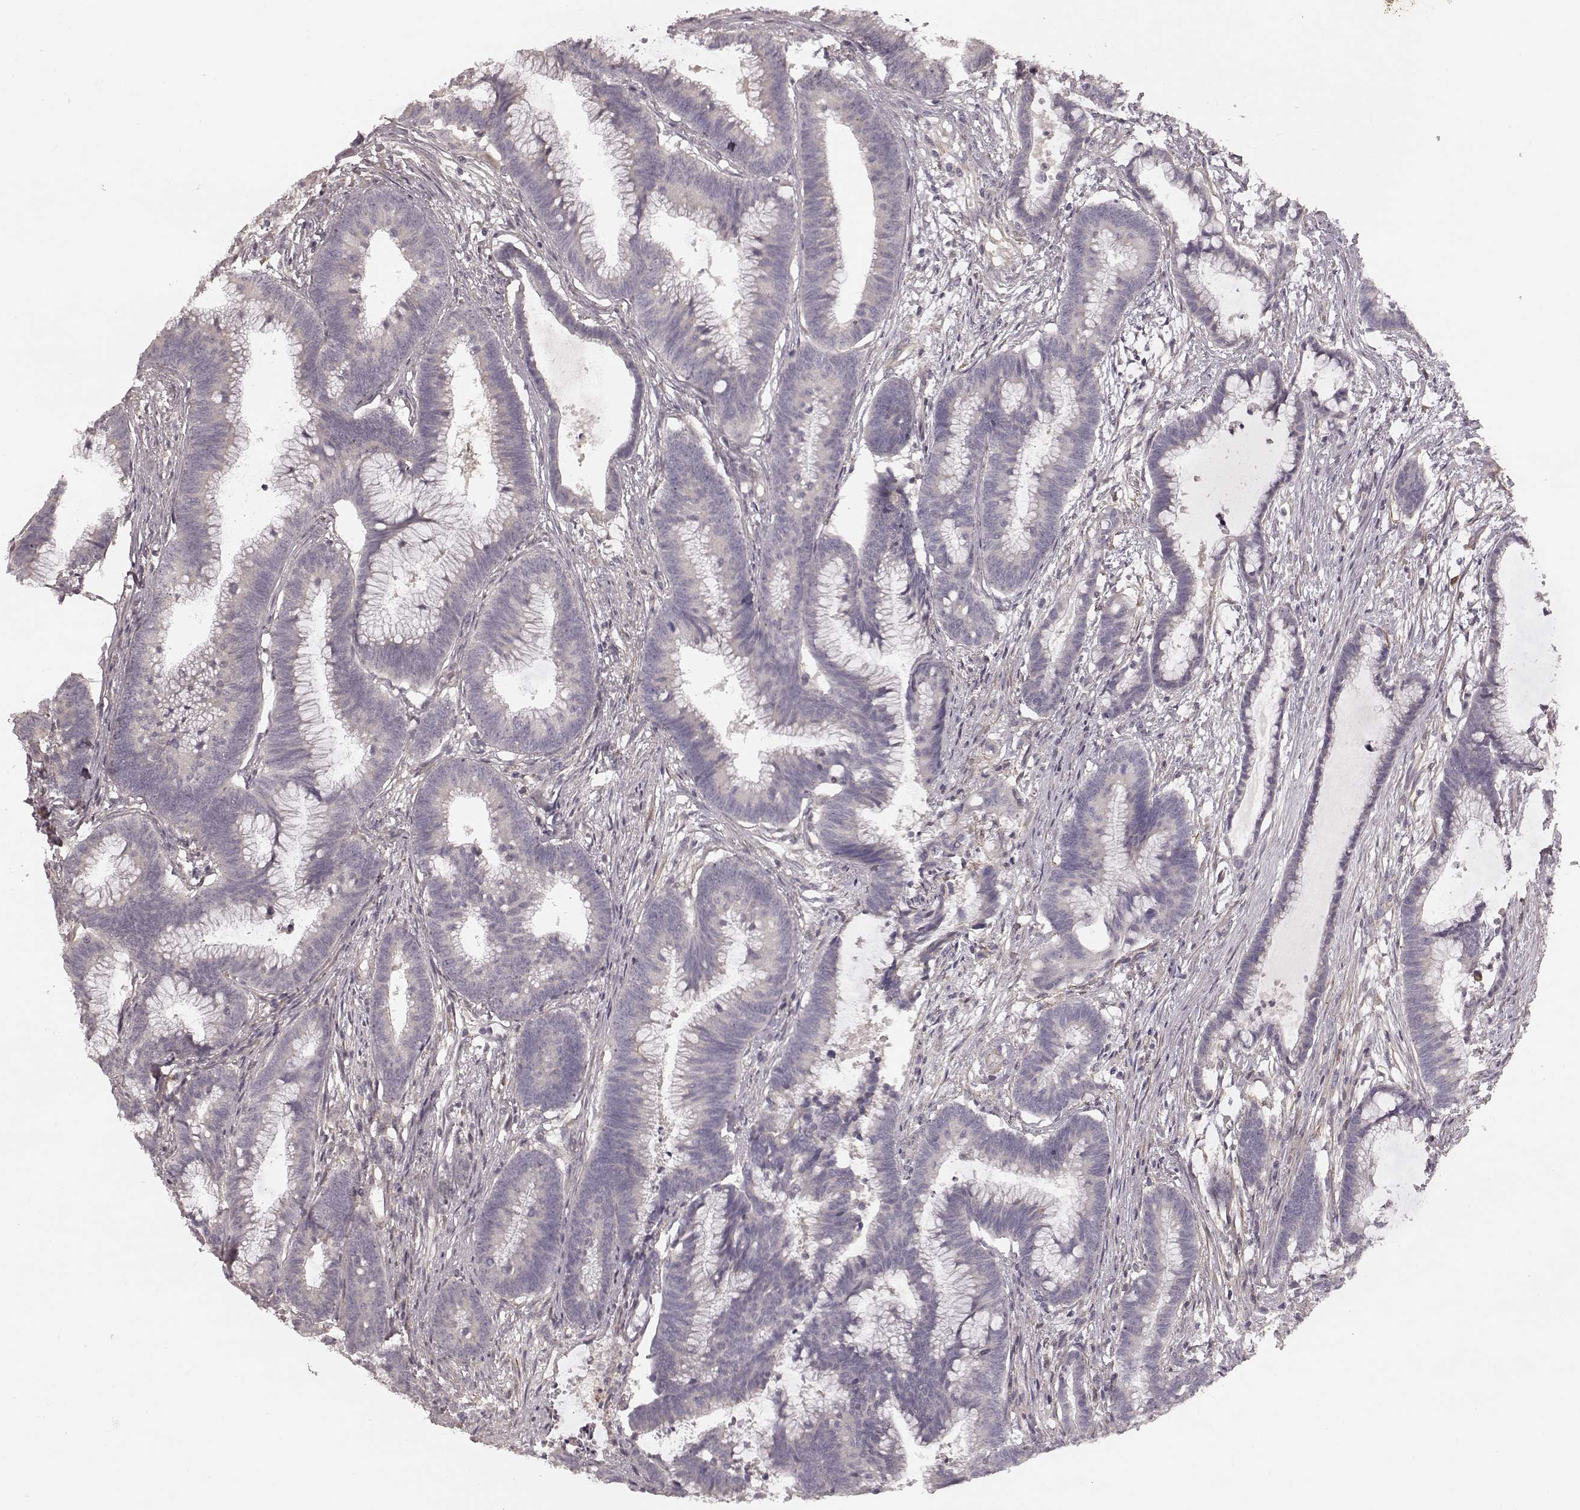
{"staining": {"intensity": "negative", "quantity": "none", "location": "none"}, "tissue": "colorectal cancer", "cell_type": "Tumor cells", "image_type": "cancer", "snomed": [{"axis": "morphology", "description": "Adenocarcinoma, NOS"}, {"axis": "topography", "description": "Colon"}], "caption": "The image exhibits no significant expression in tumor cells of adenocarcinoma (colorectal).", "gene": "KCNJ9", "patient": {"sex": "female", "age": 78}}